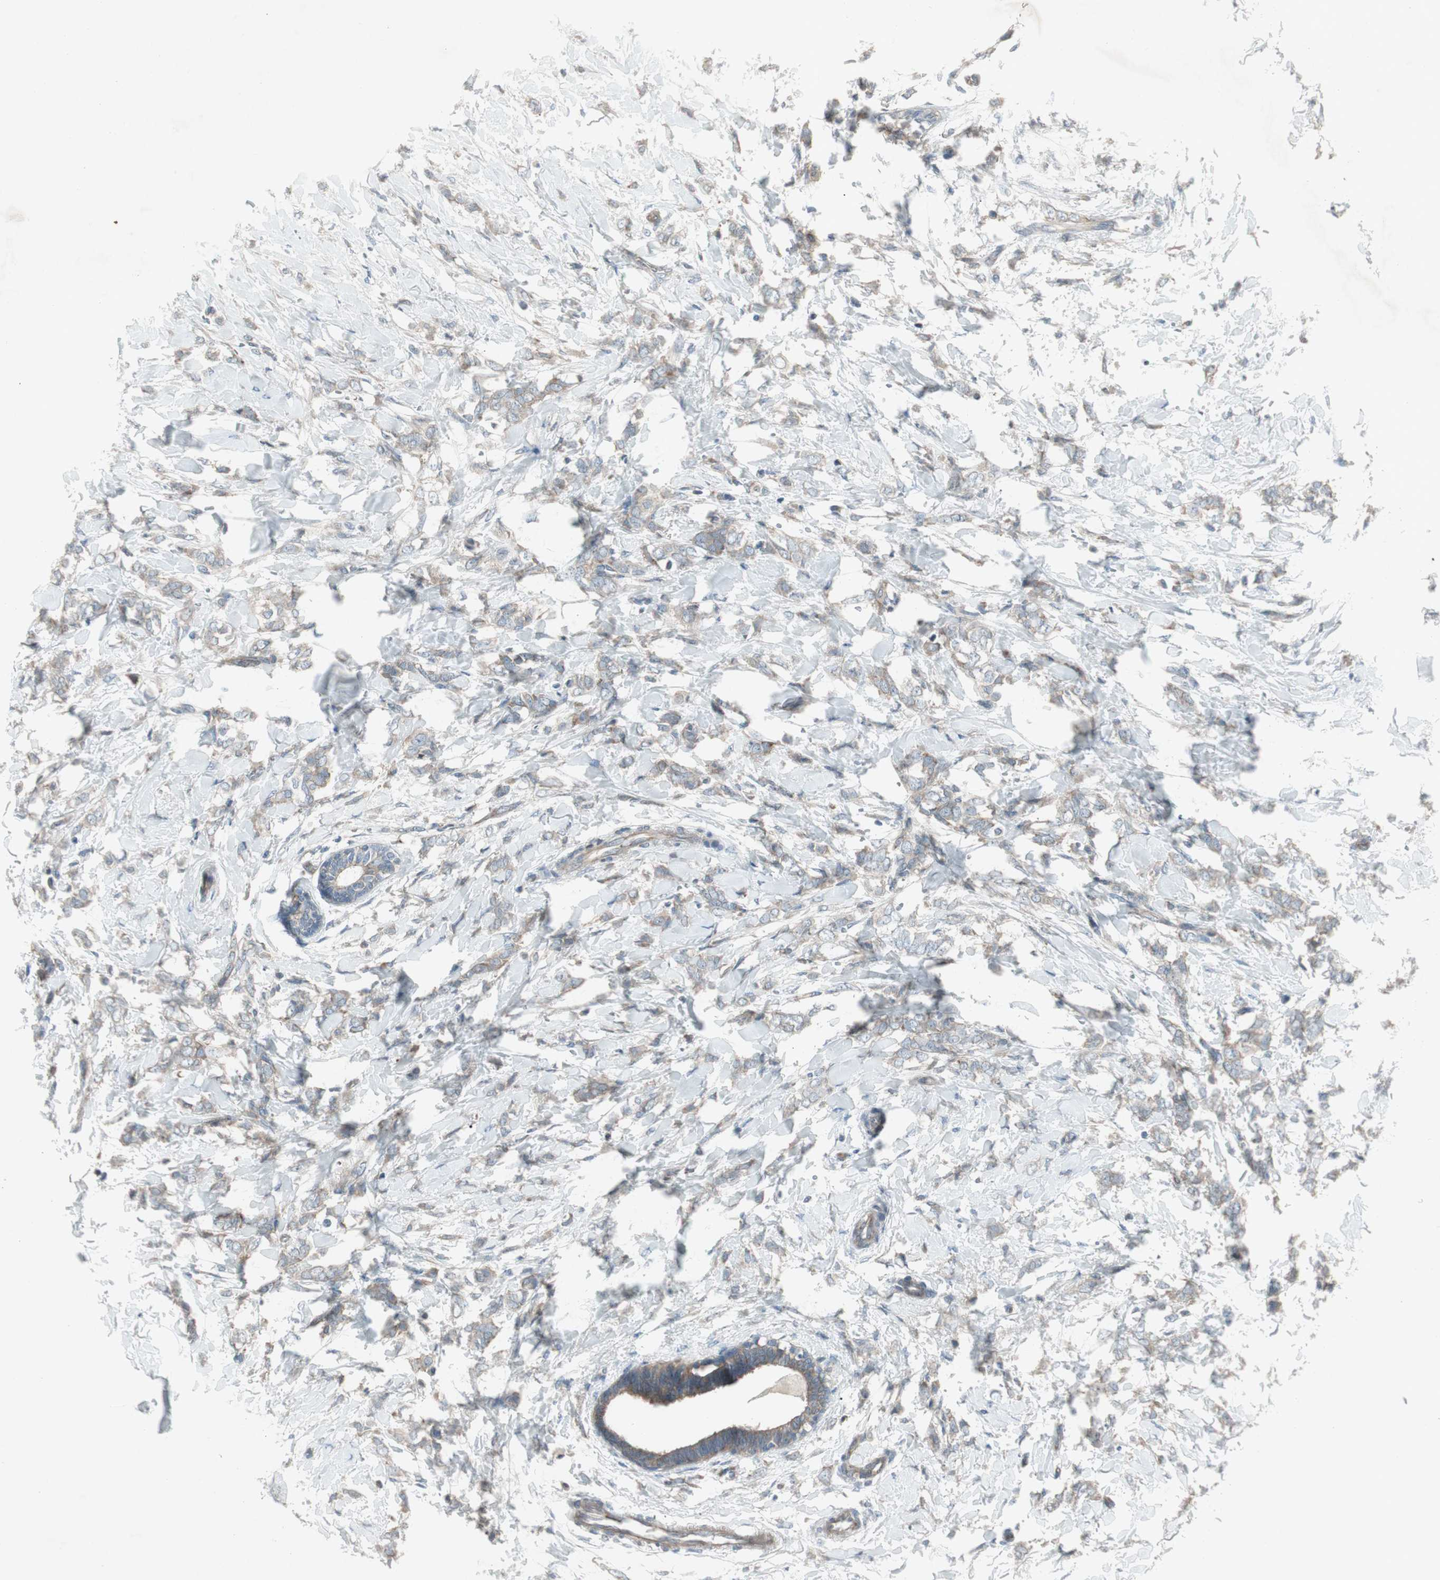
{"staining": {"intensity": "weak", "quantity": ">75%", "location": "cytoplasmic/membranous"}, "tissue": "breast cancer", "cell_type": "Tumor cells", "image_type": "cancer", "snomed": [{"axis": "morphology", "description": "Lobular carcinoma, in situ"}, {"axis": "morphology", "description": "Lobular carcinoma"}, {"axis": "topography", "description": "Breast"}], "caption": "Brown immunohistochemical staining in lobular carcinoma (breast) shows weak cytoplasmic/membranous expression in approximately >75% of tumor cells.", "gene": "PANK2", "patient": {"sex": "female", "age": 41}}